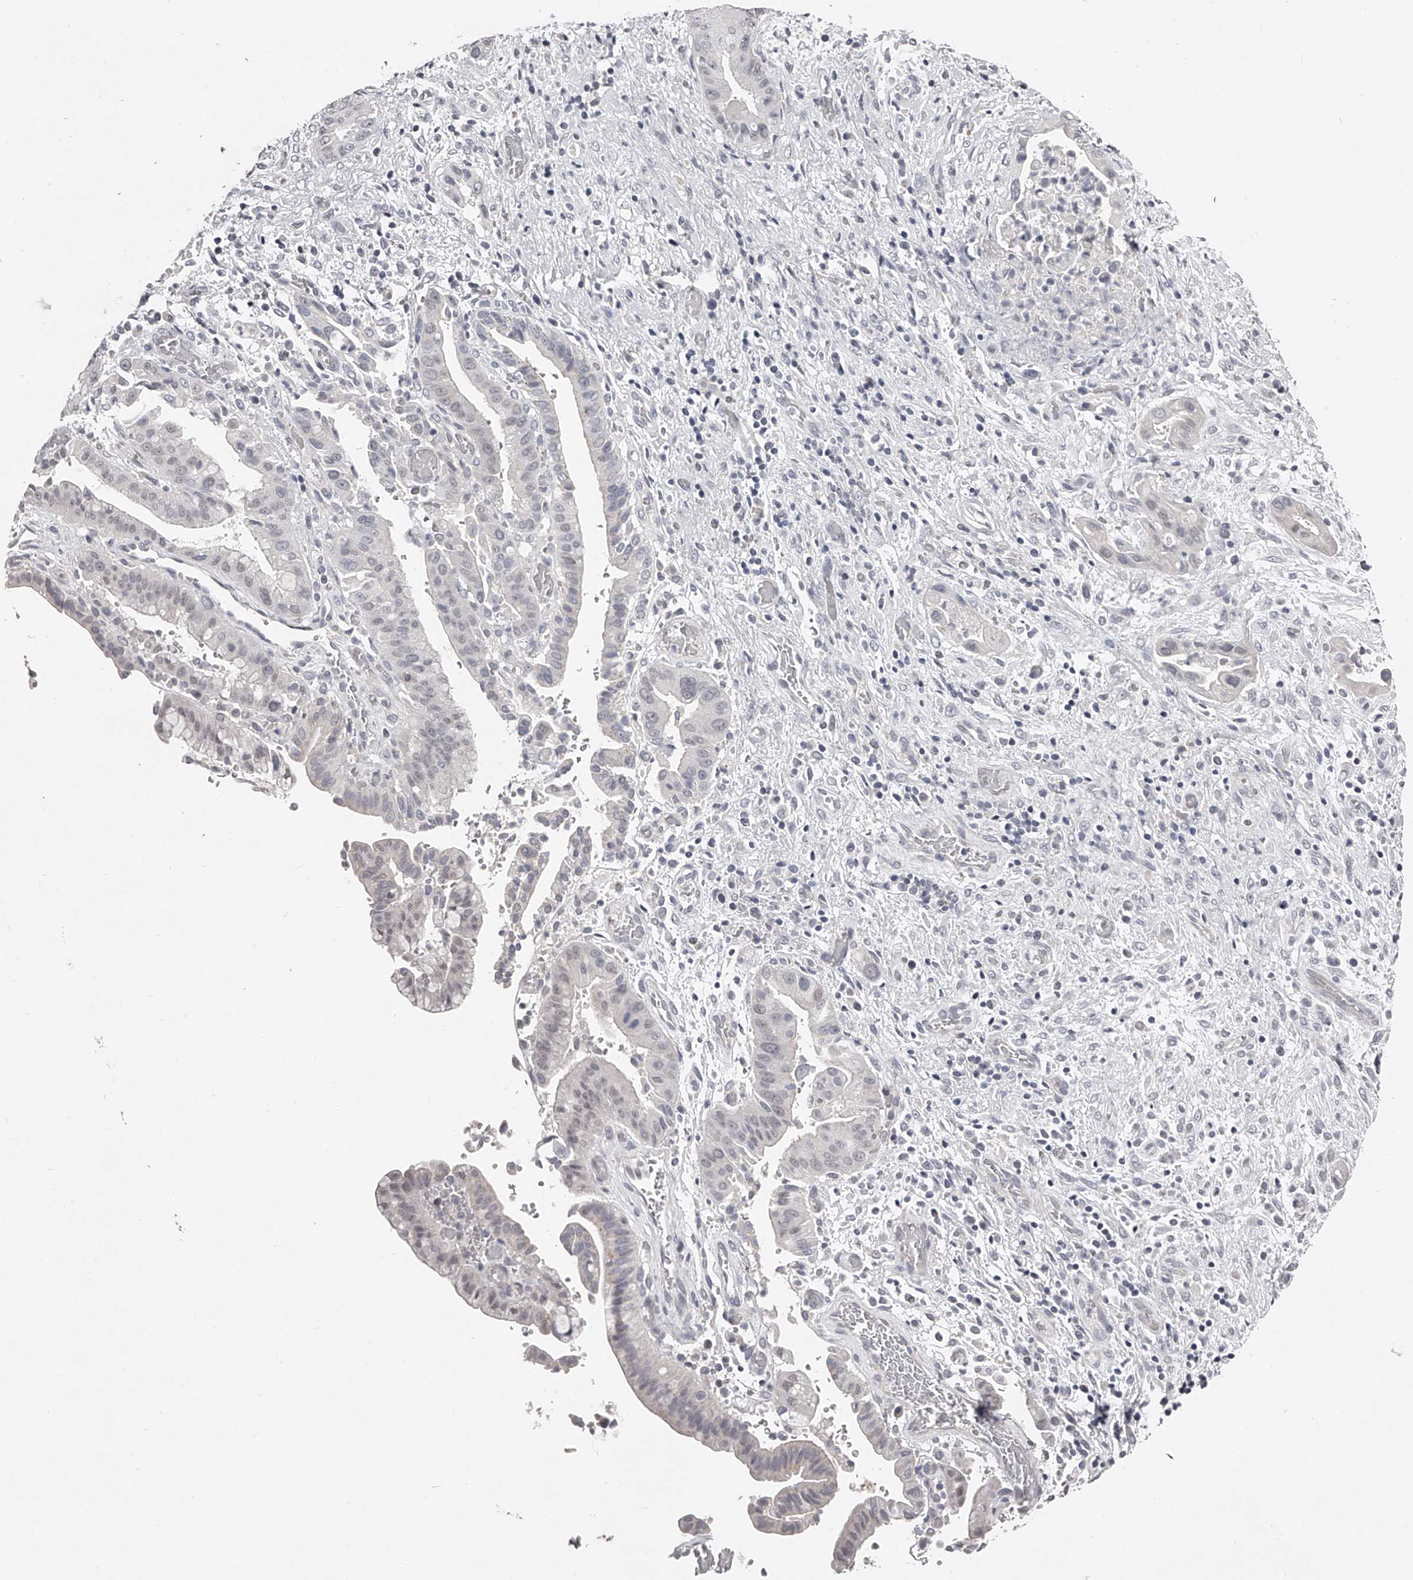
{"staining": {"intensity": "negative", "quantity": "none", "location": "none"}, "tissue": "liver cancer", "cell_type": "Tumor cells", "image_type": "cancer", "snomed": [{"axis": "morphology", "description": "Cholangiocarcinoma"}, {"axis": "topography", "description": "Liver"}], "caption": "Immunohistochemistry of human liver cancer (cholangiocarcinoma) demonstrates no positivity in tumor cells. (DAB immunohistochemistry with hematoxylin counter stain).", "gene": "NT5DC1", "patient": {"sex": "female", "age": 54}}